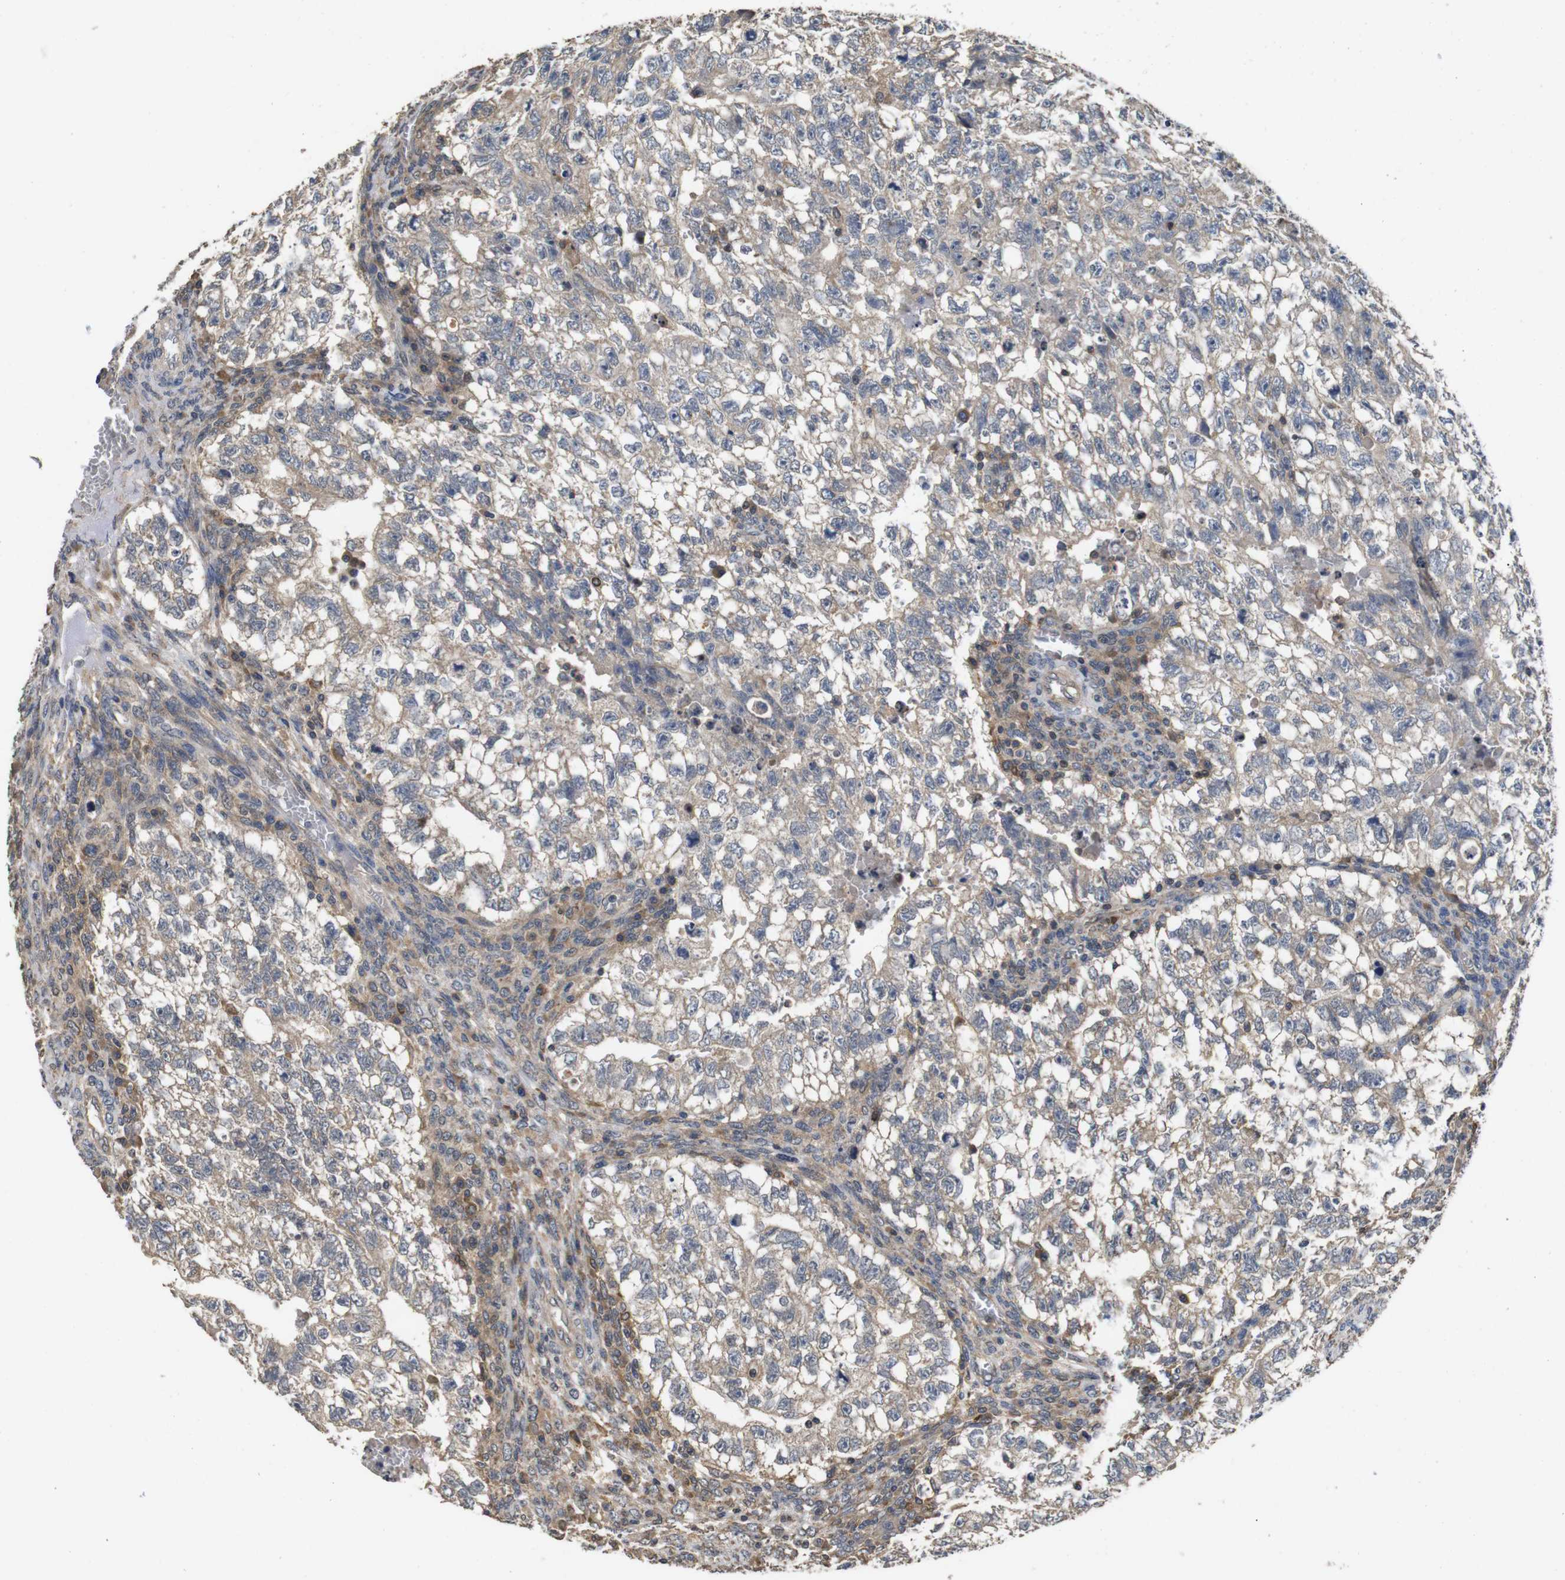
{"staining": {"intensity": "weak", "quantity": "<25%", "location": "cytoplasmic/membranous"}, "tissue": "testis cancer", "cell_type": "Tumor cells", "image_type": "cancer", "snomed": [{"axis": "morphology", "description": "Seminoma, NOS"}, {"axis": "morphology", "description": "Carcinoma, Embryonal, NOS"}, {"axis": "topography", "description": "Testis"}], "caption": "There is no significant positivity in tumor cells of testis cancer (seminoma).", "gene": "ARHGAP24", "patient": {"sex": "male", "age": 38}}